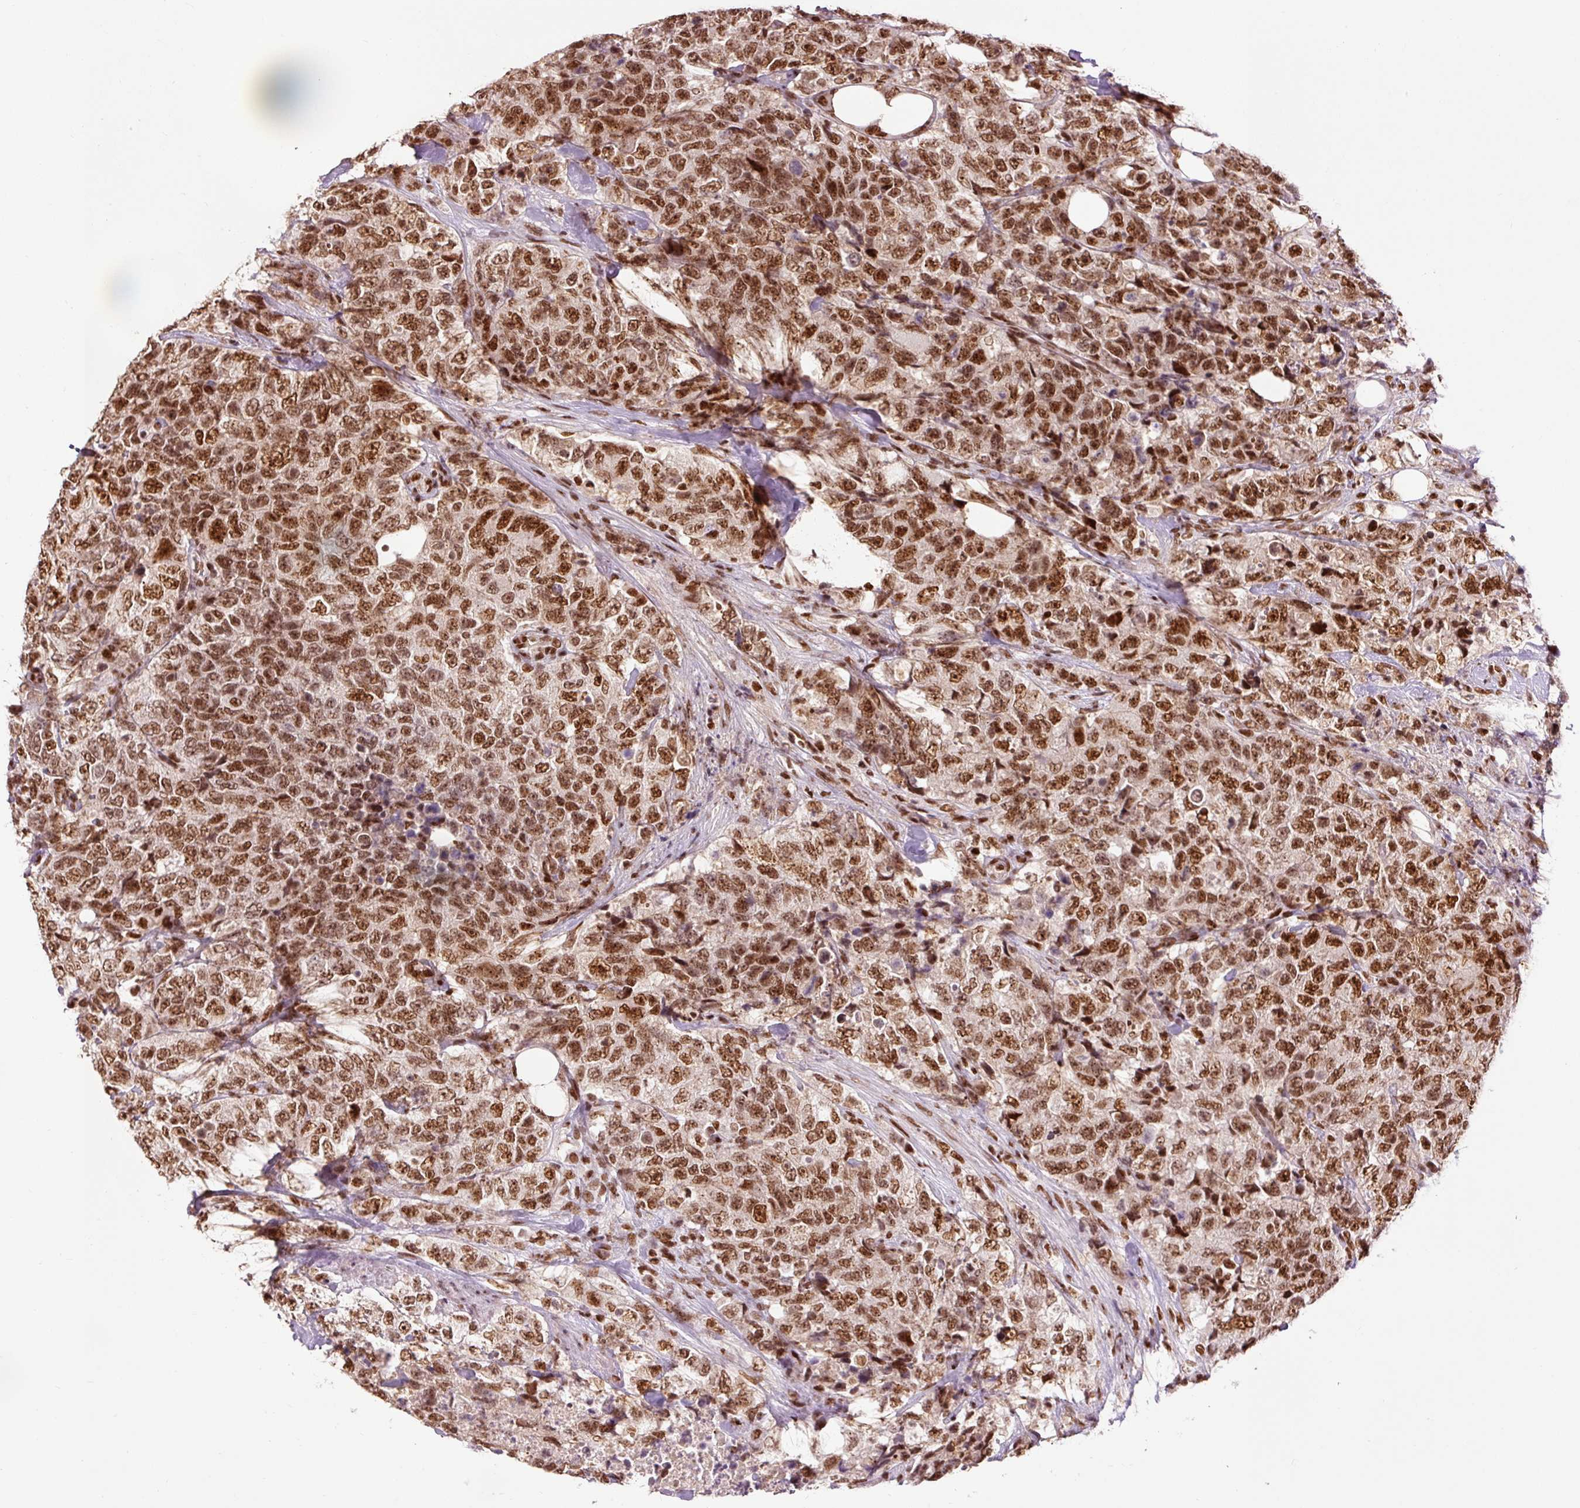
{"staining": {"intensity": "strong", "quantity": ">75%", "location": "nuclear"}, "tissue": "urothelial cancer", "cell_type": "Tumor cells", "image_type": "cancer", "snomed": [{"axis": "morphology", "description": "Urothelial carcinoma, High grade"}, {"axis": "topography", "description": "Urinary bladder"}], "caption": "Urothelial cancer tissue displays strong nuclear staining in about >75% of tumor cells, visualized by immunohistochemistry. (DAB IHC with brightfield microscopy, high magnification).", "gene": "ZBTB44", "patient": {"sex": "female", "age": 78}}